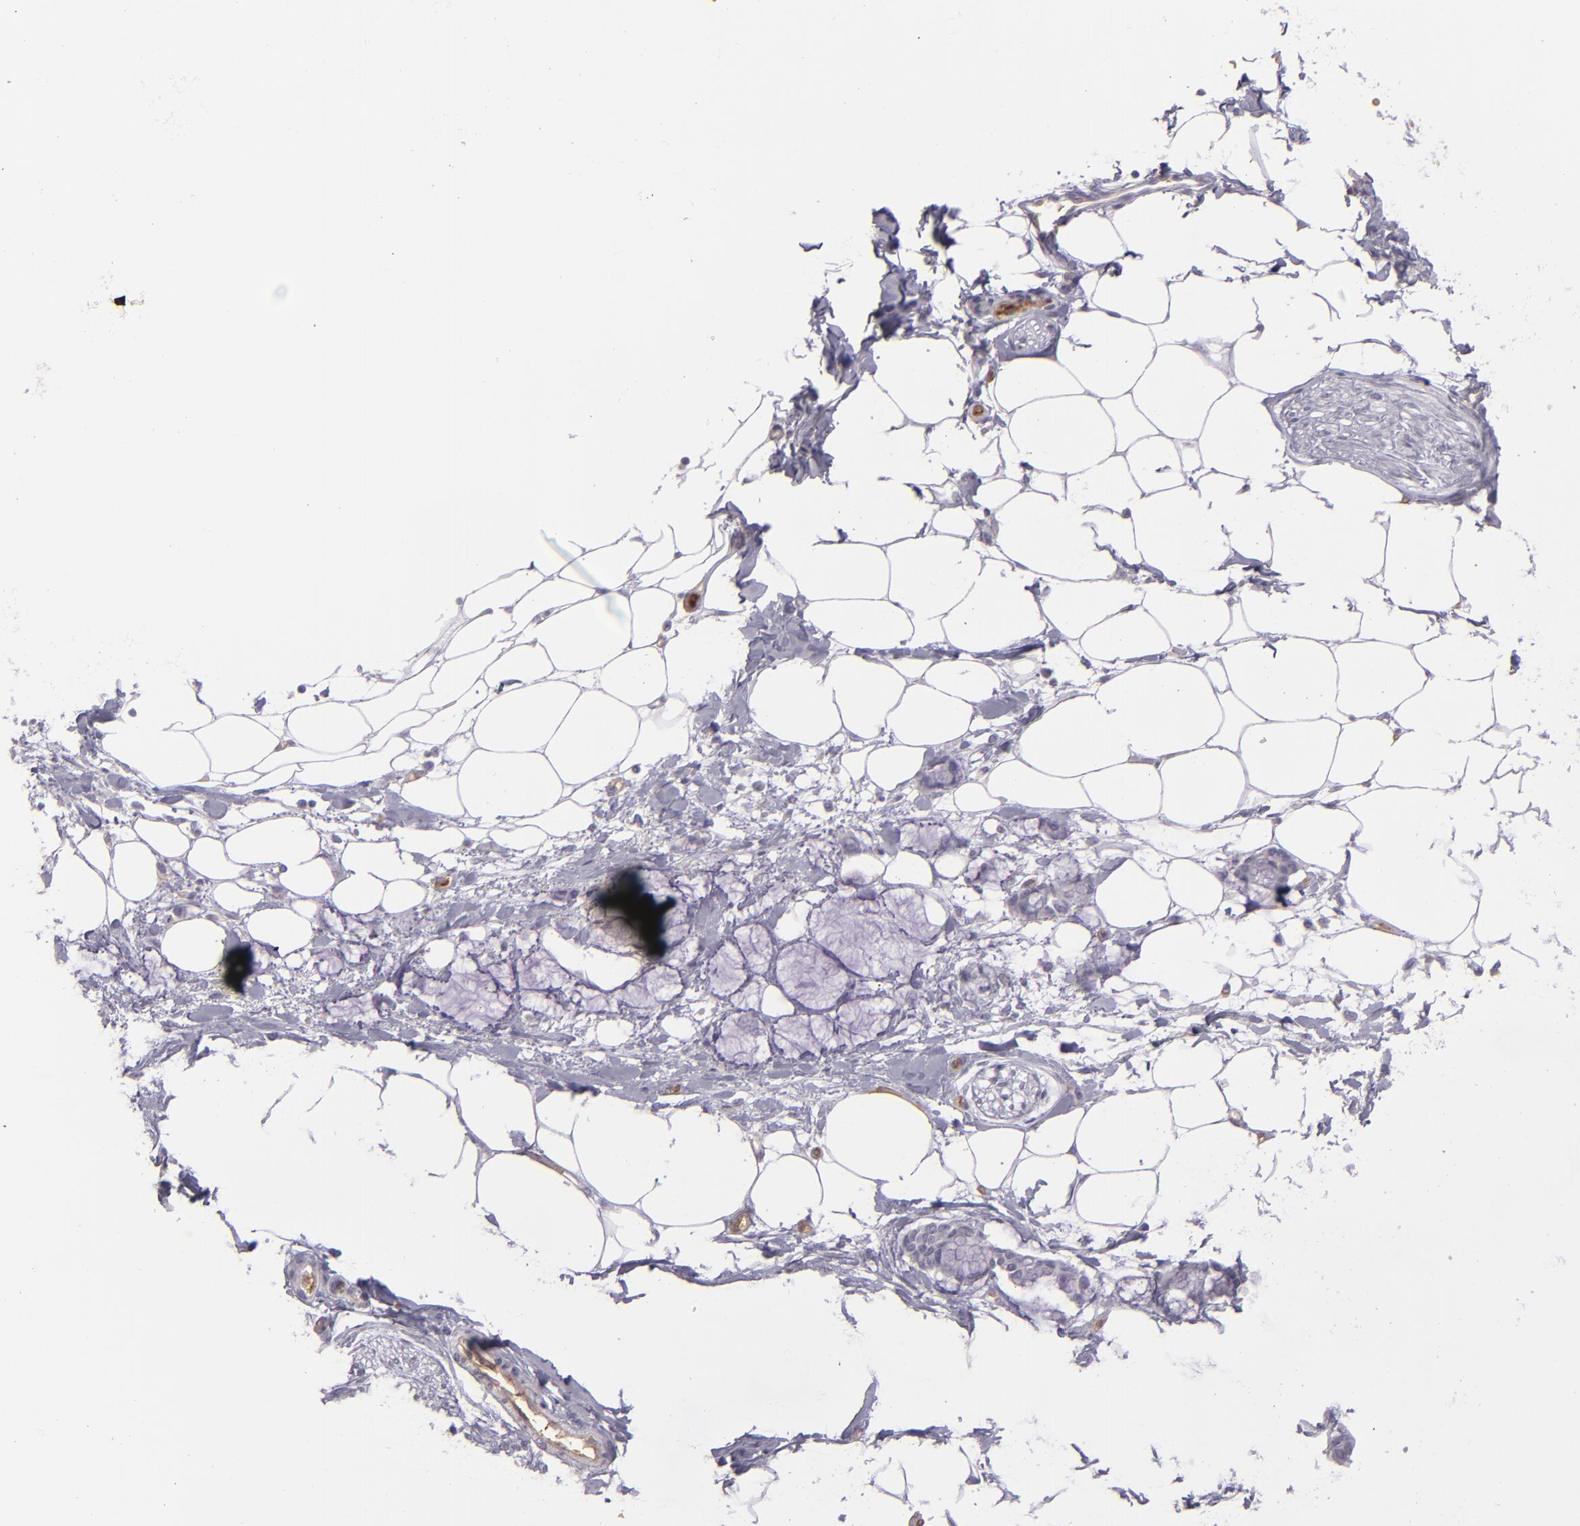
{"staining": {"intensity": "negative", "quantity": "none", "location": "none"}, "tissue": "adipose tissue", "cell_type": "Adipocytes", "image_type": "normal", "snomed": [{"axis": "morphology", "description": "Normal tissue, NOS"}, {"axis": "morphology", "description": "Adenocarcinoma, NOS"}, {"axis": "topography", "description": "Colon"}, {"axis": "topography", "description": "Peripheral nerve tissue"}], "caption": "Immunohistochemistry (IHC) micrograph of benign adipose tissue: adipose tissue stained with DAB (3,3'-diaminobenzidine) displays no significant protein positivity in adipocytes.", "gene": "ACE", "patient": {"sex": "male", "age": 14}}